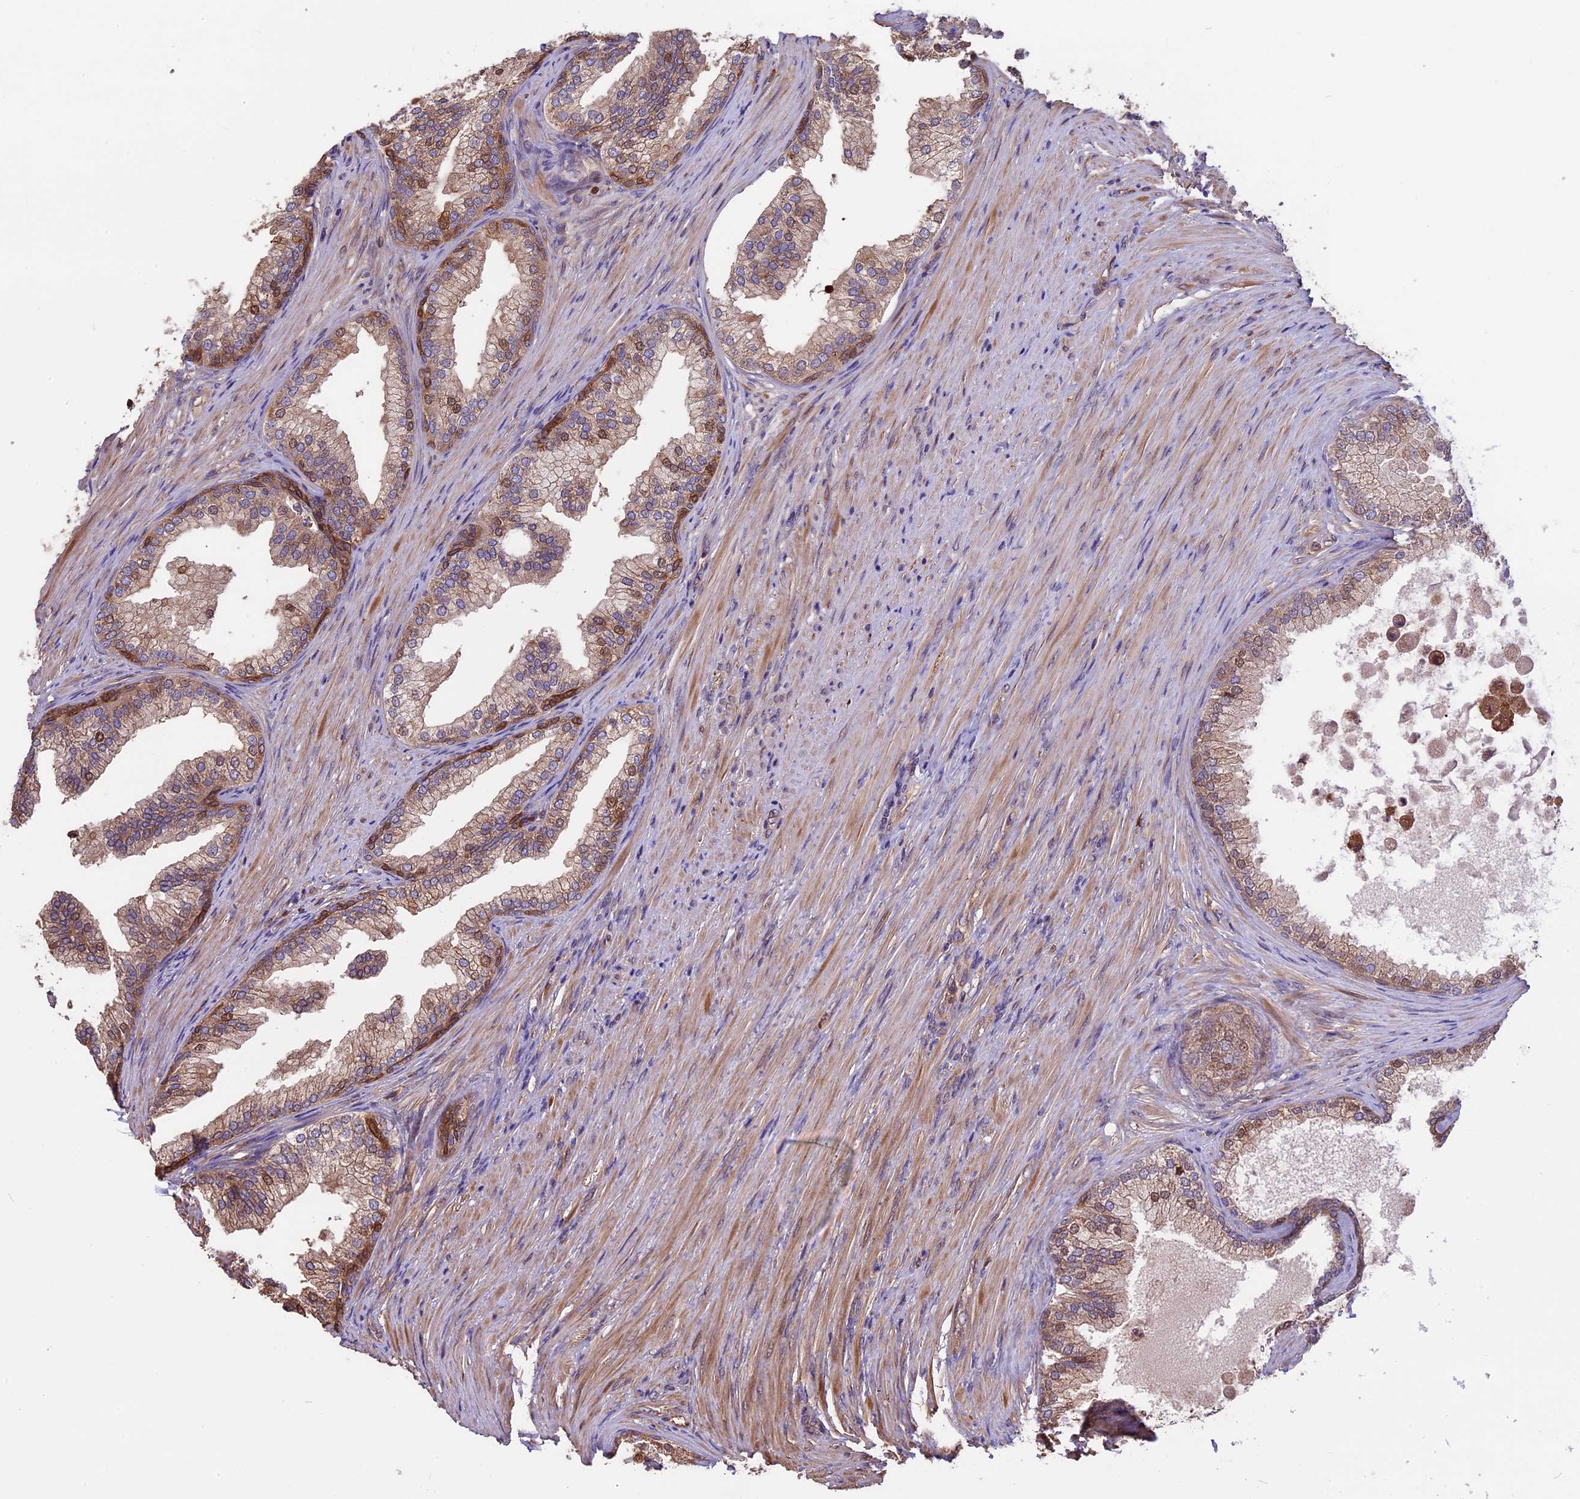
{"staining": {"intensity": "moderate", "quantity": "25%-75%", "location": "cytoplasmic/membranous,nuclear"}, "tissue": "prostate", "cell_type": "Glandular cells", "image_type": "normal", "snomed": [{"axis": "morphology", "description": "Normal tissue, NOS"}, {"axis": "topography", "description": "Prostate"}], "caption": "Glandular cells show medium levels of moderate cytoplasmic/membranous,nuclear expression in about 25%-75% of cells in normal human prostate. (Brightfield microscopy of DAB IHC at high magnification).", "gene": "VWA3A", "patient": {"sex": "male", "age": 76}}